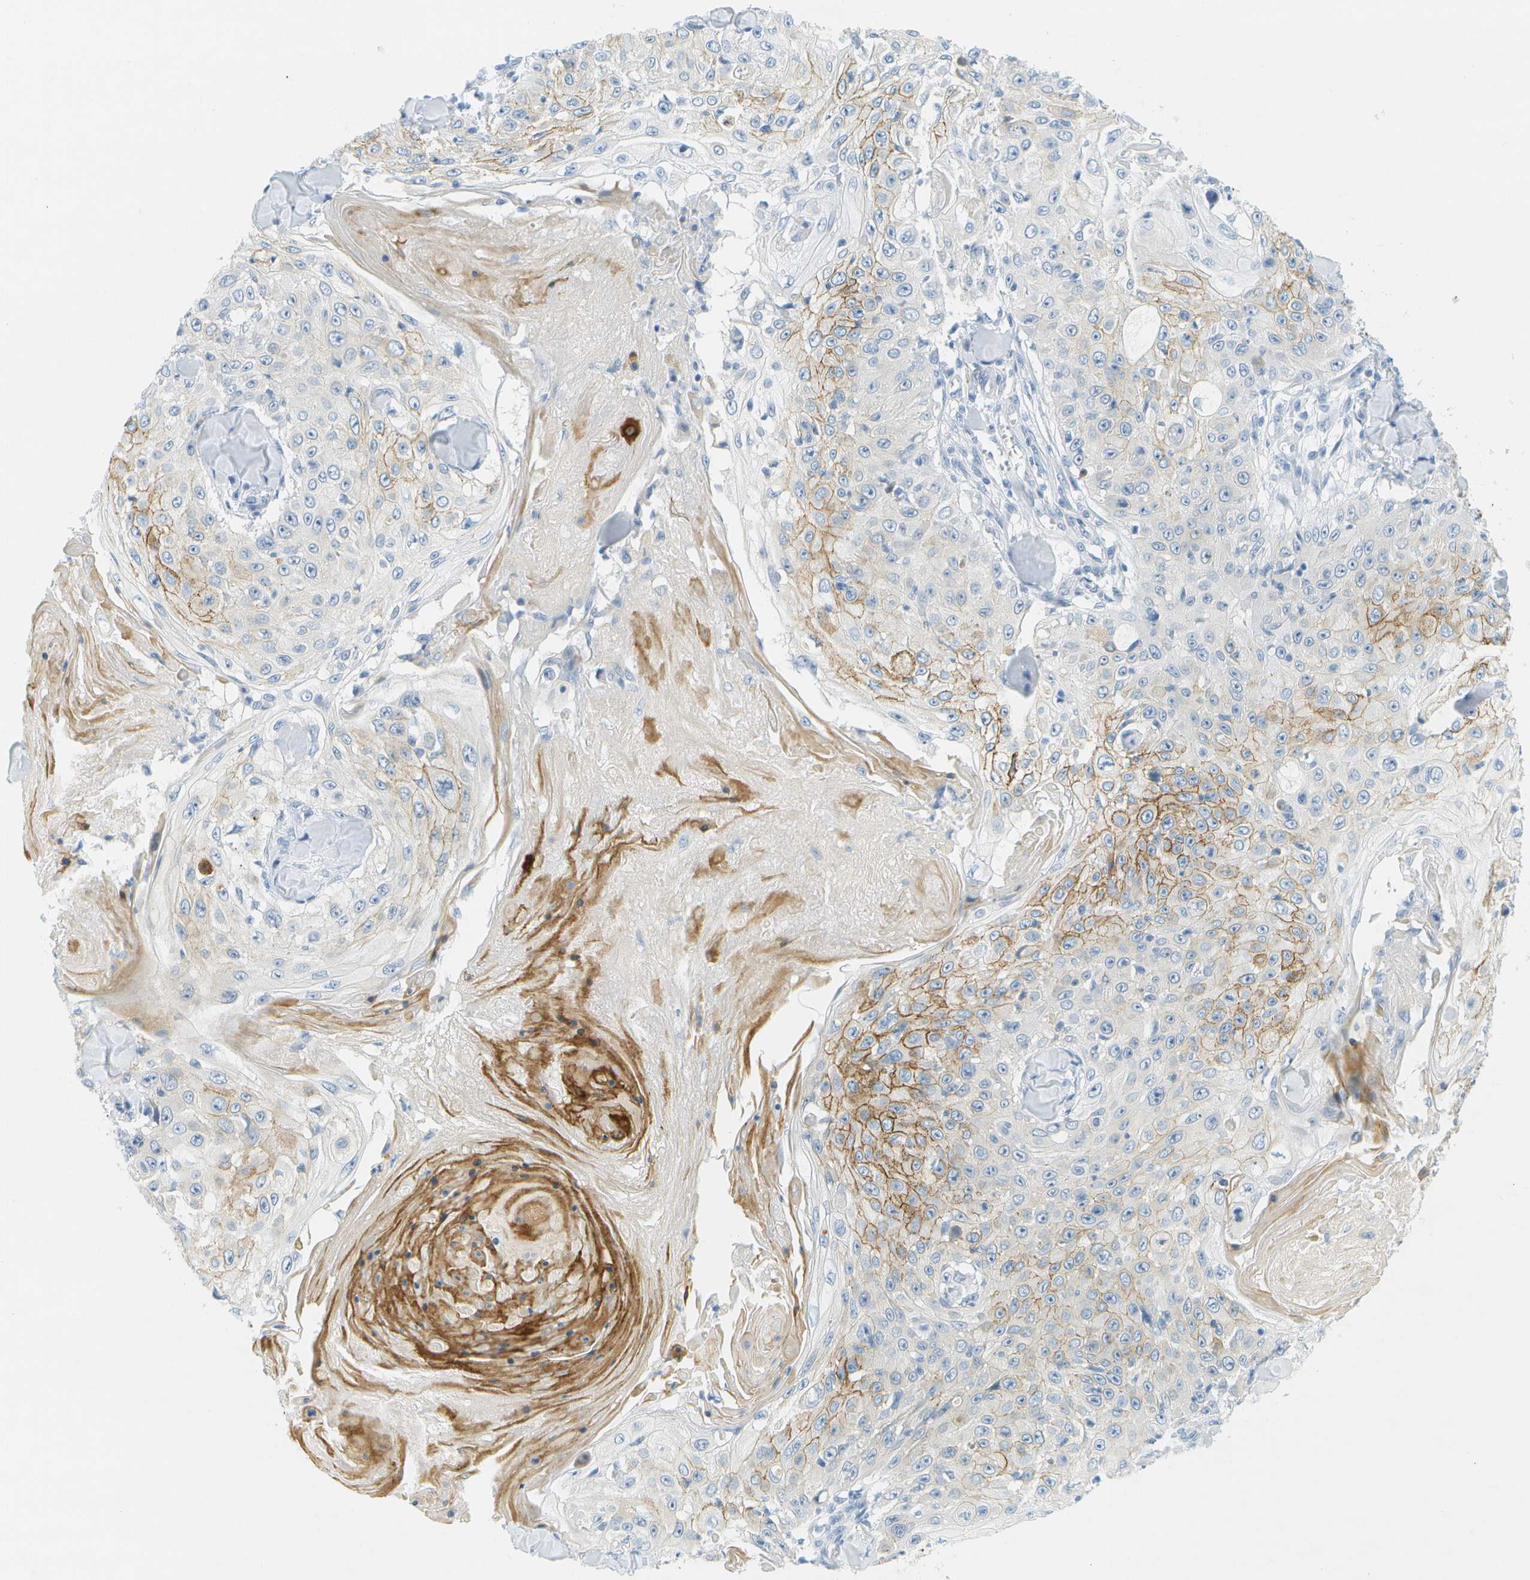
{"staining": {"intensity": "moderate", "quantity": "25%-75%", "location": "cytoplasmic/membranous"}, "tissue": "skin cancer", "cell_type": "Tumor cells", "image_type": "cancer", "snomed": [{"axis": "morphology", "description": "Squamous cell carcinoma, NOS"}, {"axis": "topography", "description": "Skin"}], "caption": "Skin cancer tissue demonstrates moderate cytoplasmic/membranous staining in approximately 25%-75% of tumor cells, visualized by immunohistochemistry.", "gene": "SMYD5", "patient": {"sex": "male", "age": 86}}